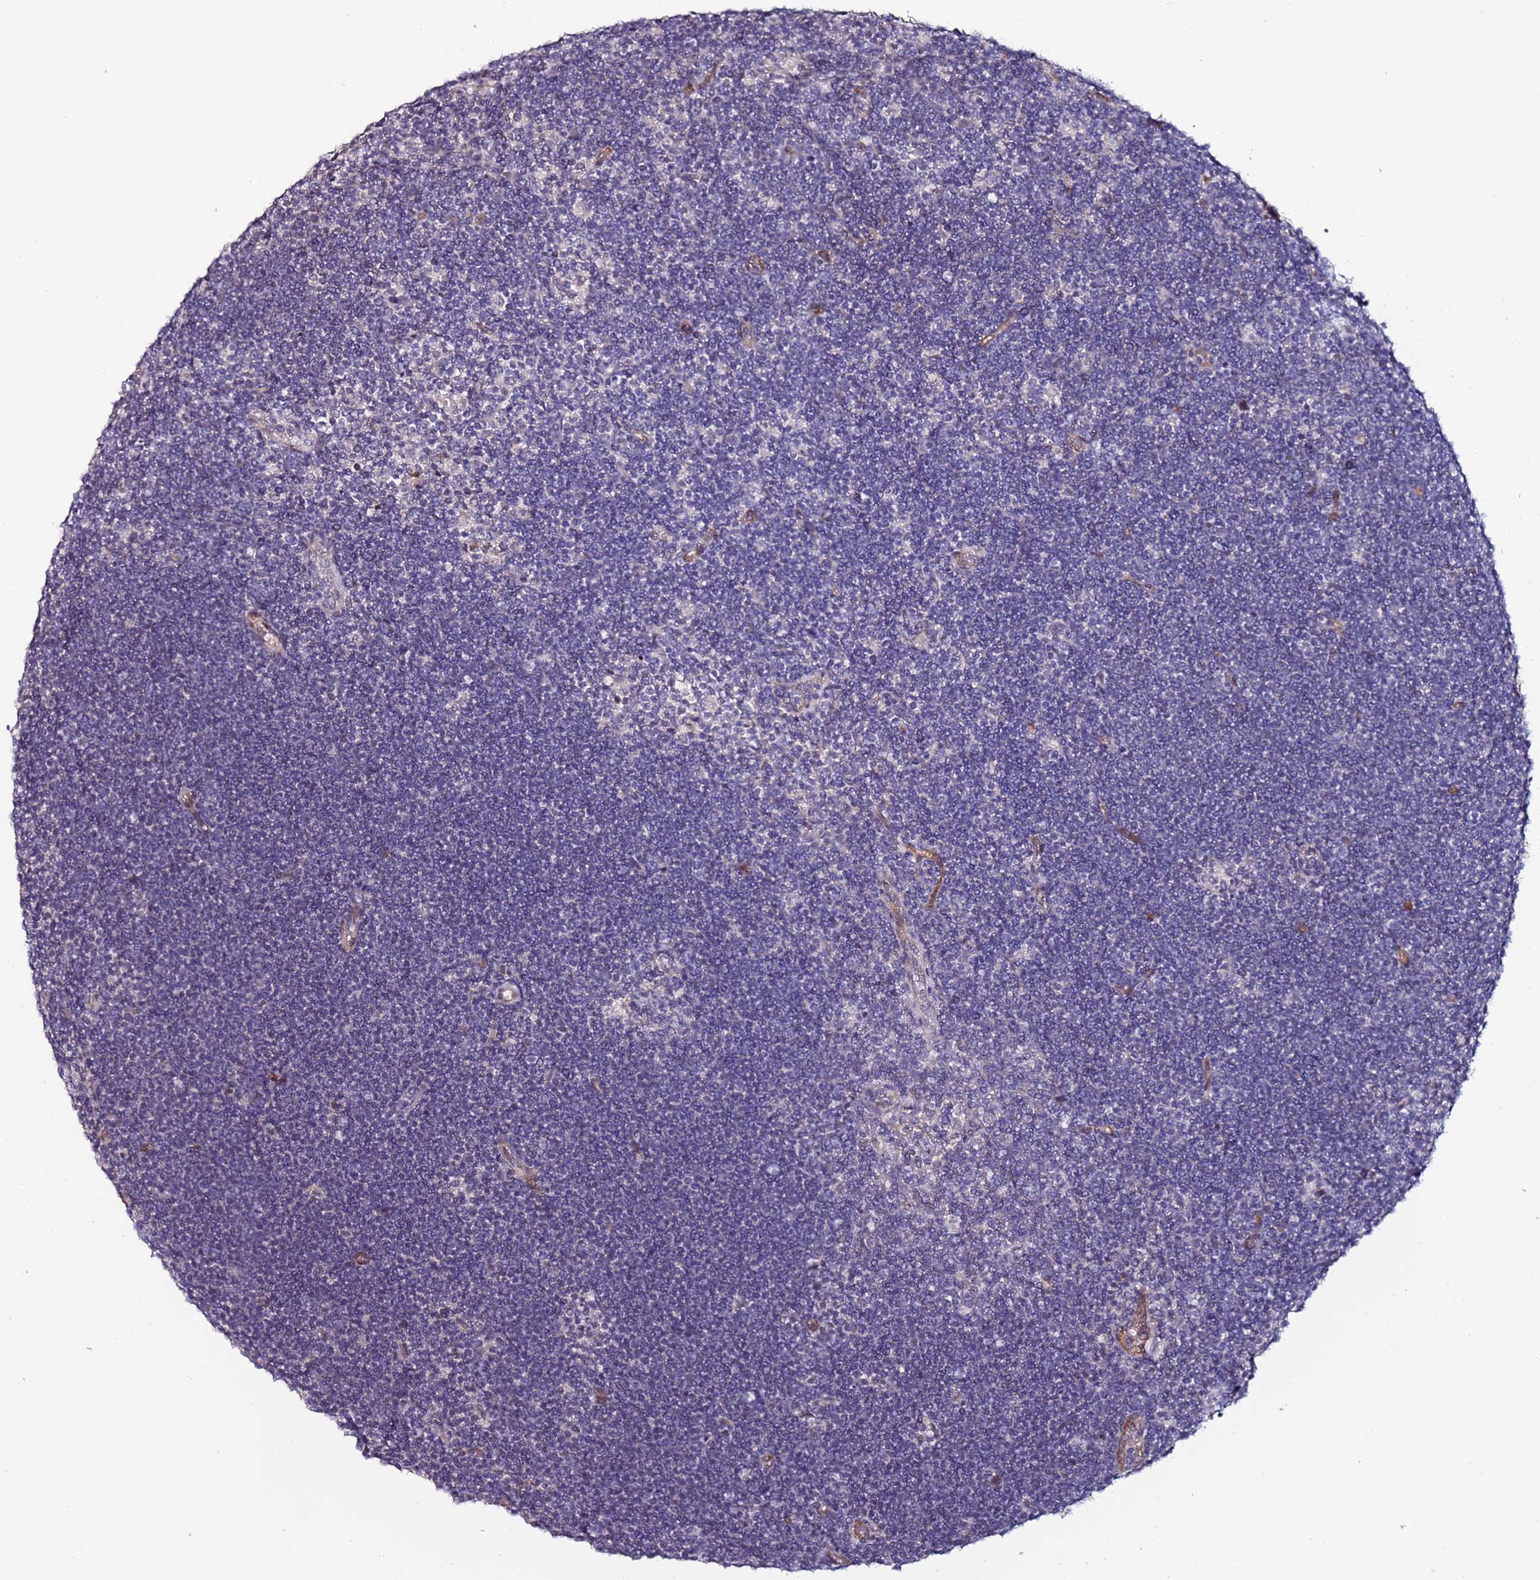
{"staining": {"intensity": "negative", "quantity": "none", "location": "none"}, "tissue": "lymphoma", "cell_type": "Tumor cells", "image_type": "cancer", "snomed": [{"axis": "morphology", "description": "Hodgkin's disease, NOS"}, {"axis": "topography", "description": "Lymph node"}], "caption": "Immunohistochemical staining of human lymphoma exhibits no significant staining in tumor cells.", "gene": "DUSP28", "patient": {"sex": "female", "age": 57}}